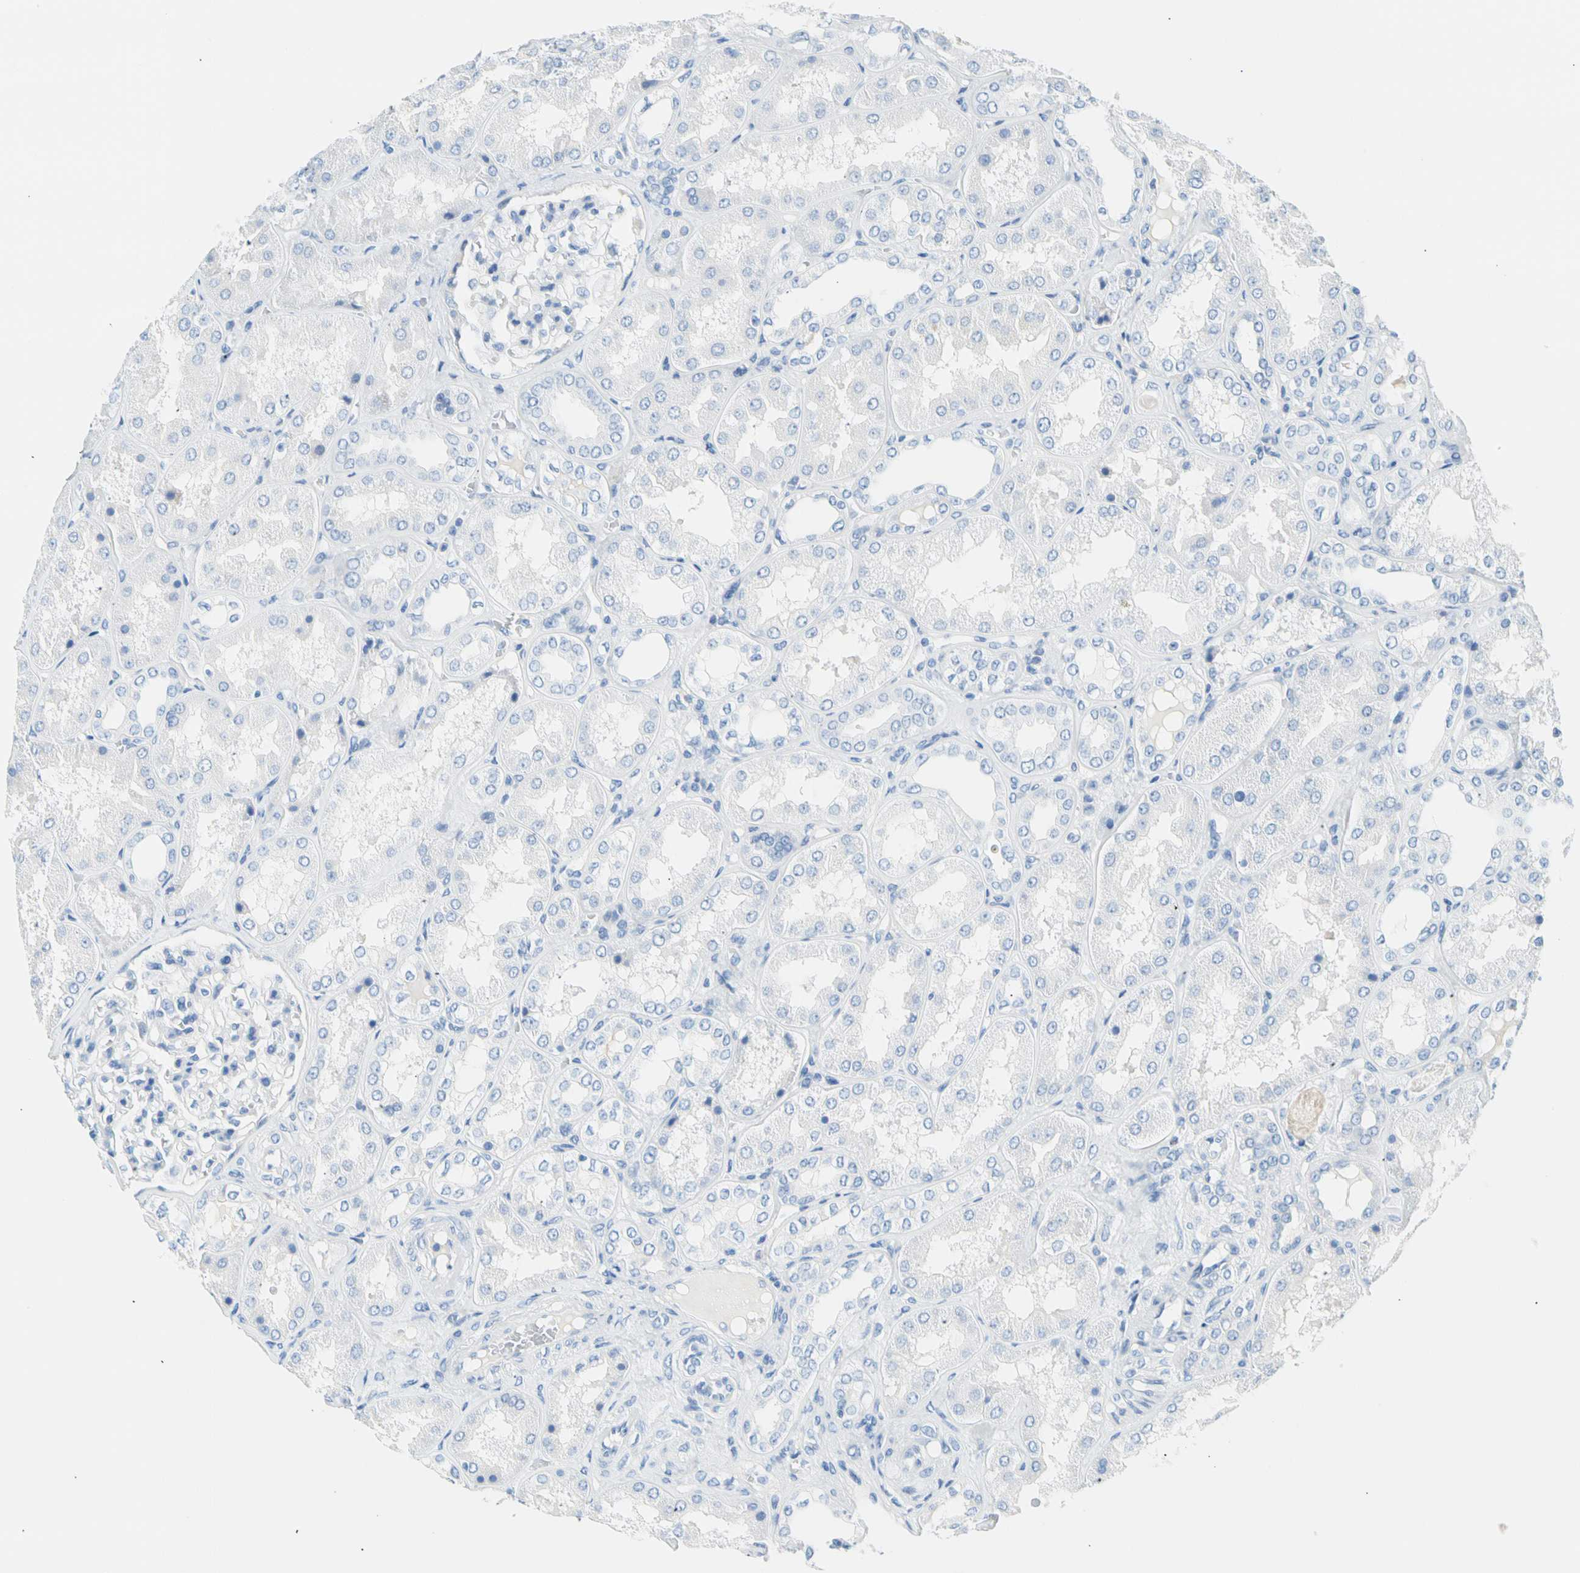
{"staining": {"intensity": "negative", "quantity": "none", "location": "none"}, "tissue": "kidney", "cell_type": "Cells in glomeruli", "image_type": "normal", "snomed": [{"axis": "morphology", "description": "Normal tissue, NOS"}, {"axis": "topography", "description": "Kidney"}], "caption": "DAB (3,3'-diaminobenzidine) immunohistochemical staining of normal kidney demonstrates no significant expression in cells in glomeruli.", "gene": "CEL", "patient": {"sex": "female", "age": 56}}